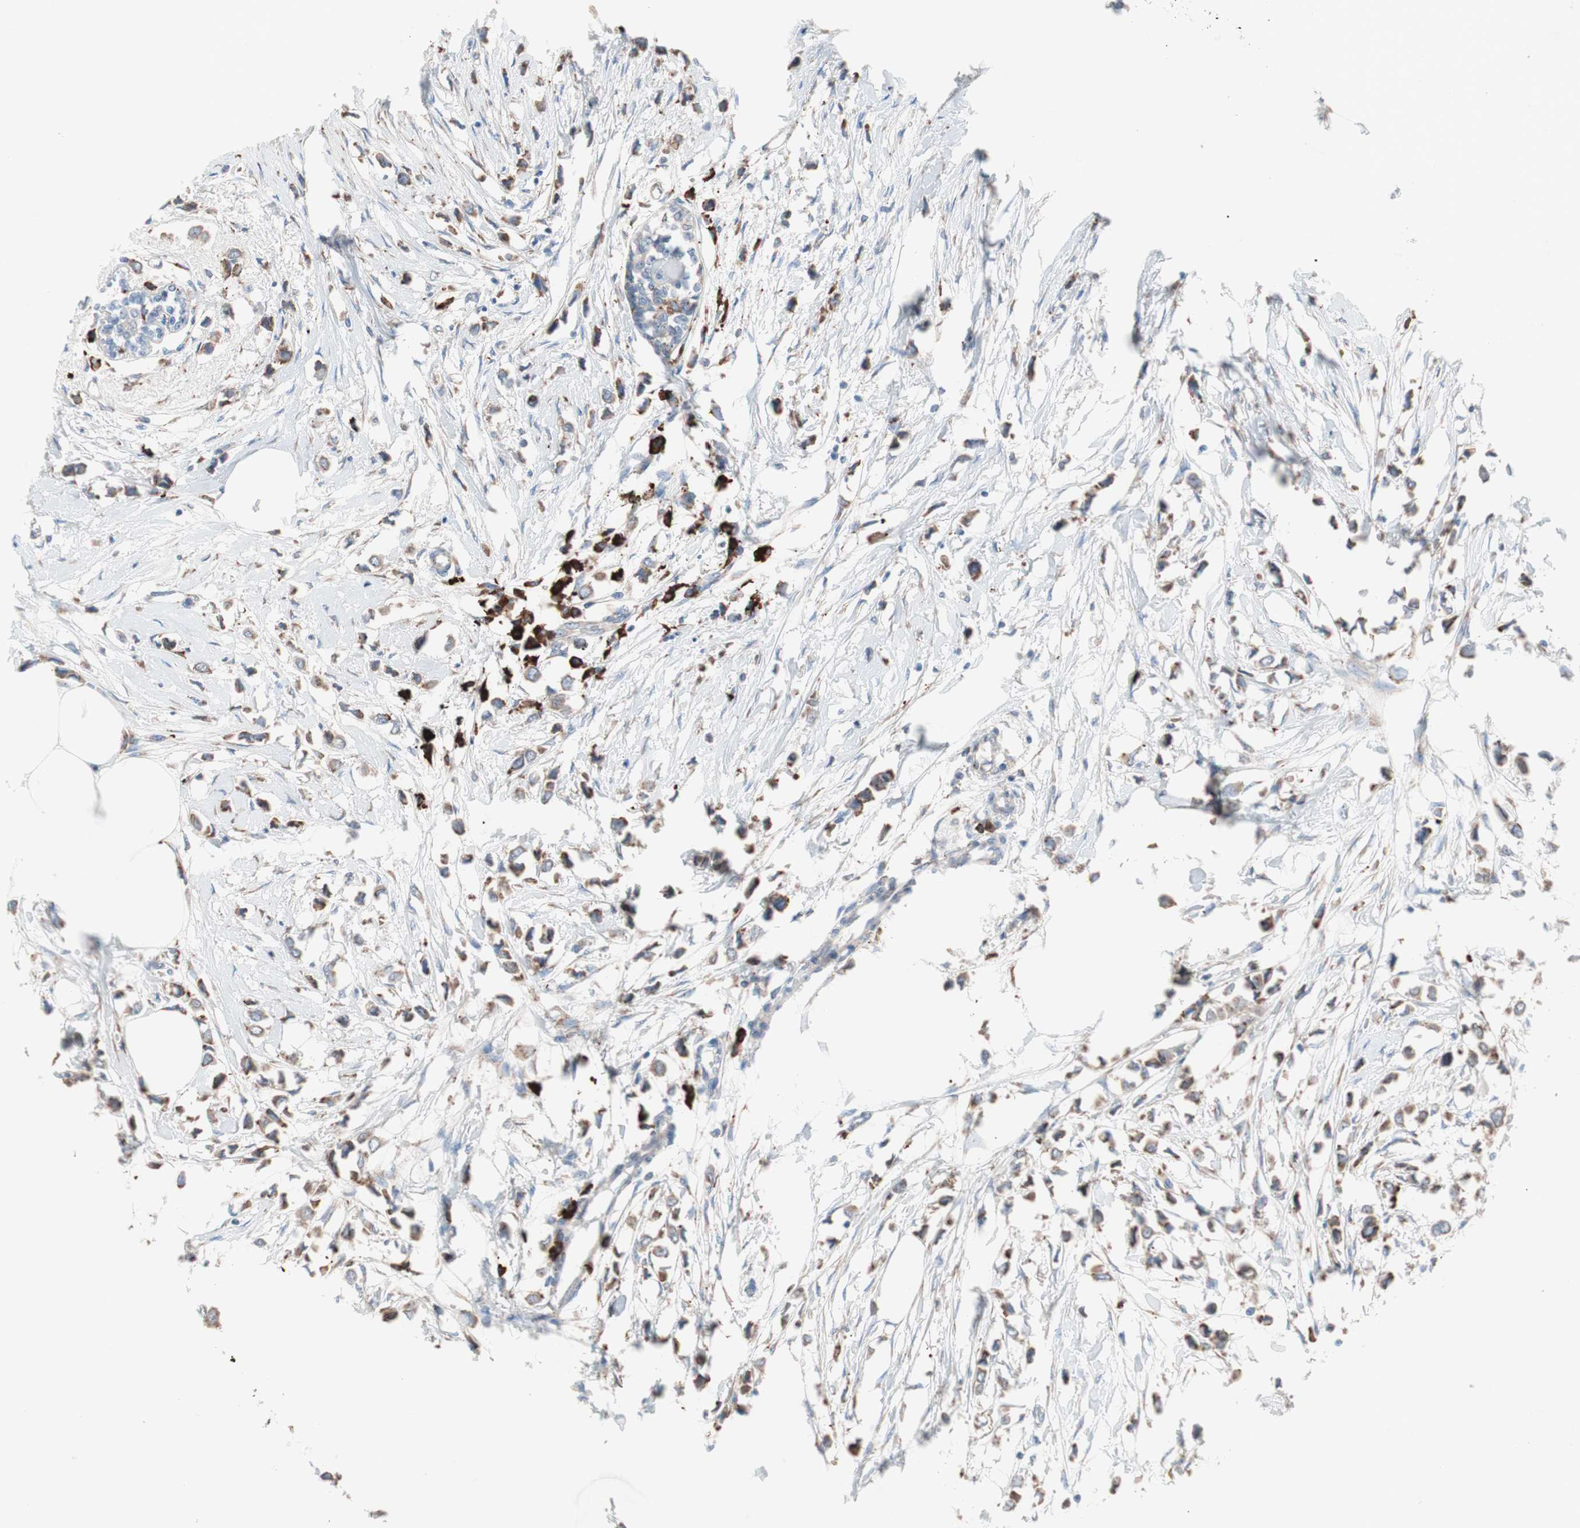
{"staining": {"intensity": "strong", "quantity": ">75%", "location": "cytoplasmic/membranous"}, "tissue": "breast cancer", "cell_type": "Tumor cells", "image_type": "cancer", "snomed": [{"axis": "morphology", "description": "Lobular carcinoma"}, {"axis": "topography", "description": "Breast"}], "caption": "Breast cancer (lobular carcinoma) stained for a protein (brown) demonstrates strong cytoplasmic/membranous positive expression in approximately >75% of tumor cells.", "gene": "SLC27A4", "patient": {"sex": "female", "age": 51}}